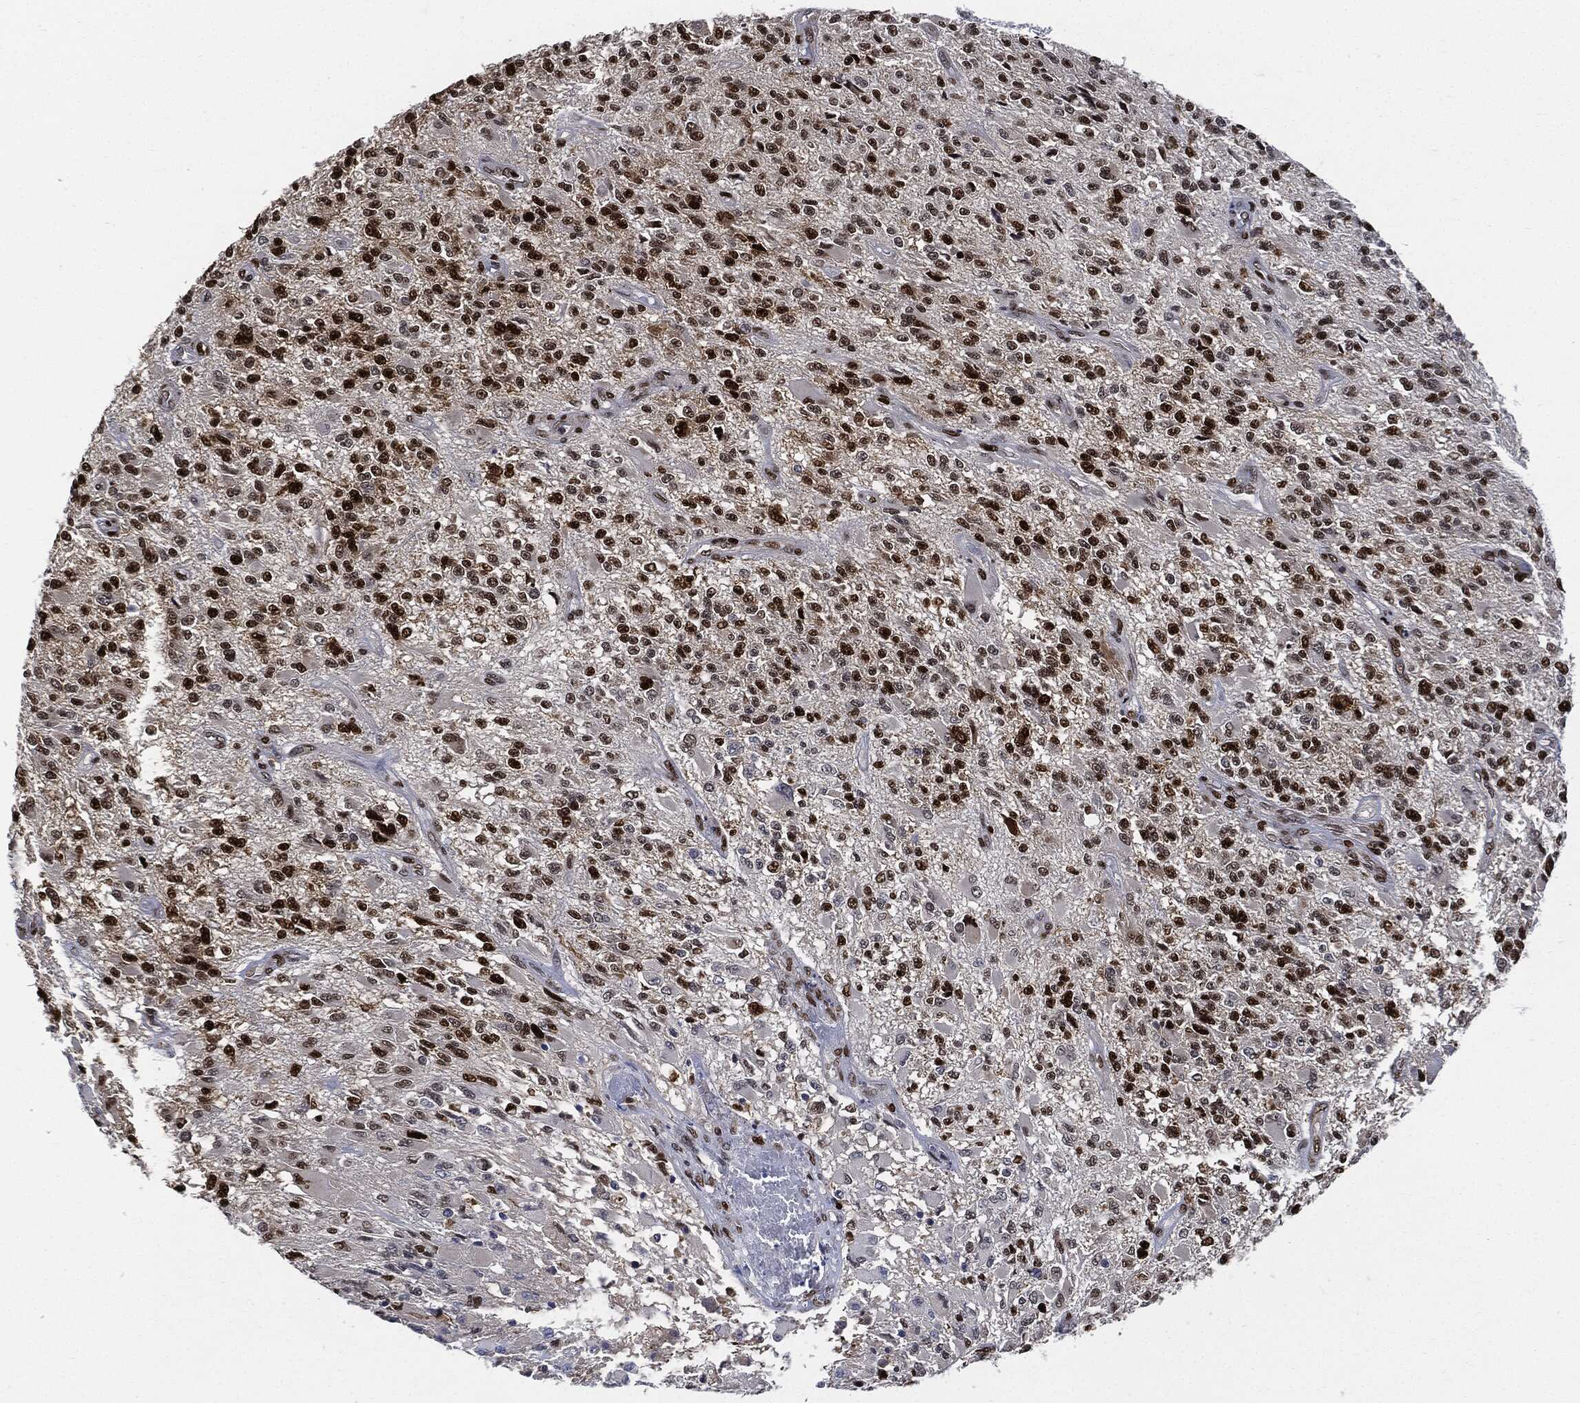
{"staining": {"intensity": "strong", "quantity": ">75%", "location": "nuclear"}, "tissue": "glioma", "cell_type": "Tumor cells", "image_type": "cancer", "snomed": [{"axis": "morphology", "description": "Glioma, malignant, High grade"}, {"axis": "topography", "description": "Brain"}], "caption": "Tumor cells reveal strong nuclear staining in approximately >75% of cells in glioma. The staining was performed using DAB, with brown indicating positive protein expression. Nuclei are stained blue with hematoxylin.", "gene": "PCNA", "patient": {"sex": "female", "age": 63}}